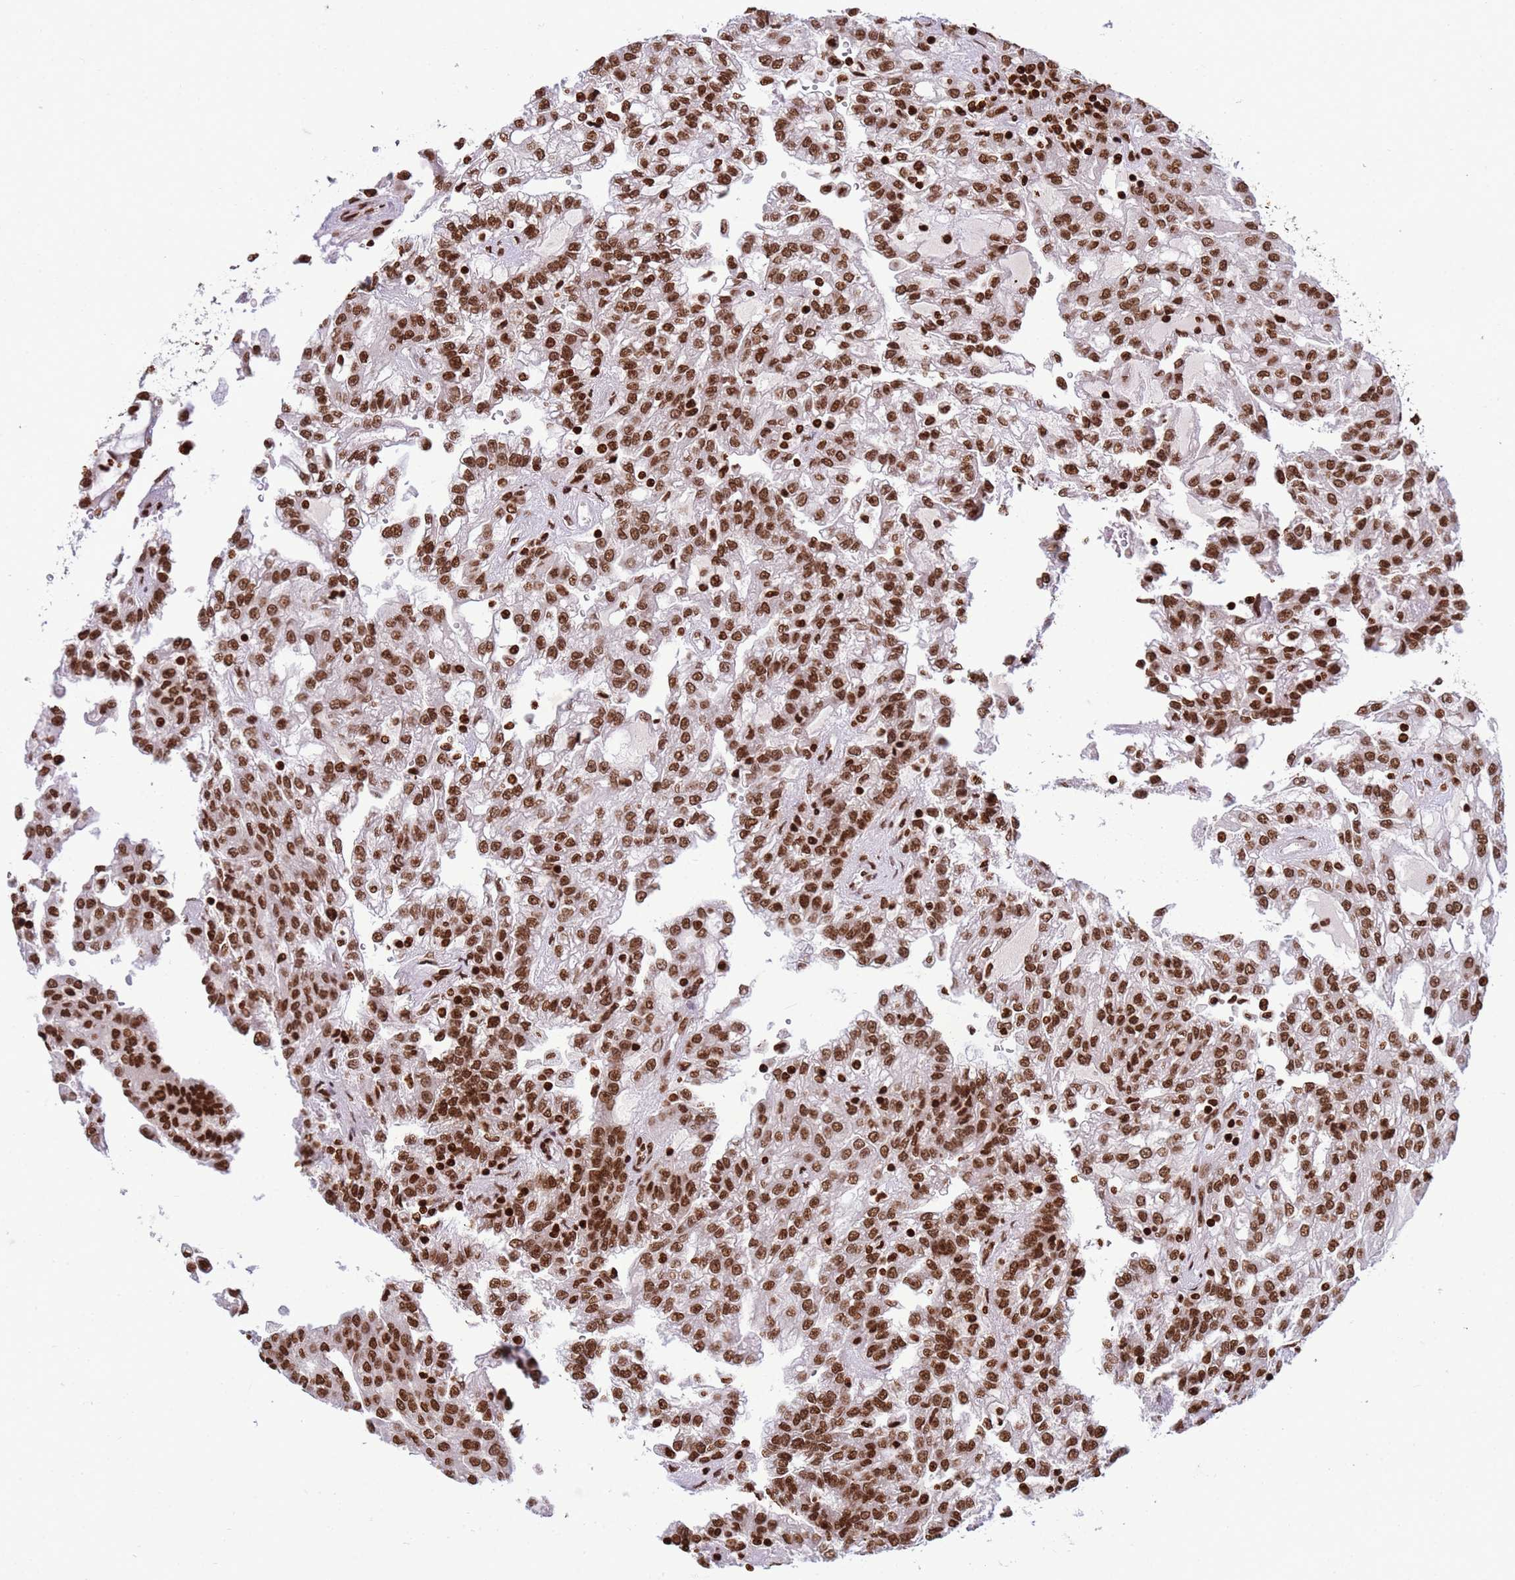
{"staining": {"intensity": "strong", "quantity": ">75%", "location": "nuclear"}, "tissue": "renal cancer", "cell_type": "Tumor cells", "image_type": "cancer", "snomed": [{"axis": "morphology", "description": "Adenocarcinoma, NOS"}, {"axis": "topography", "description": "Kidney"}], "caption": "Adenocarcinoma (renal) tissue shows strong nuclear positivity in about >75% of tumor cells", "gene": "H3-3B", "patient": {"sex": "male", "age": 63}}